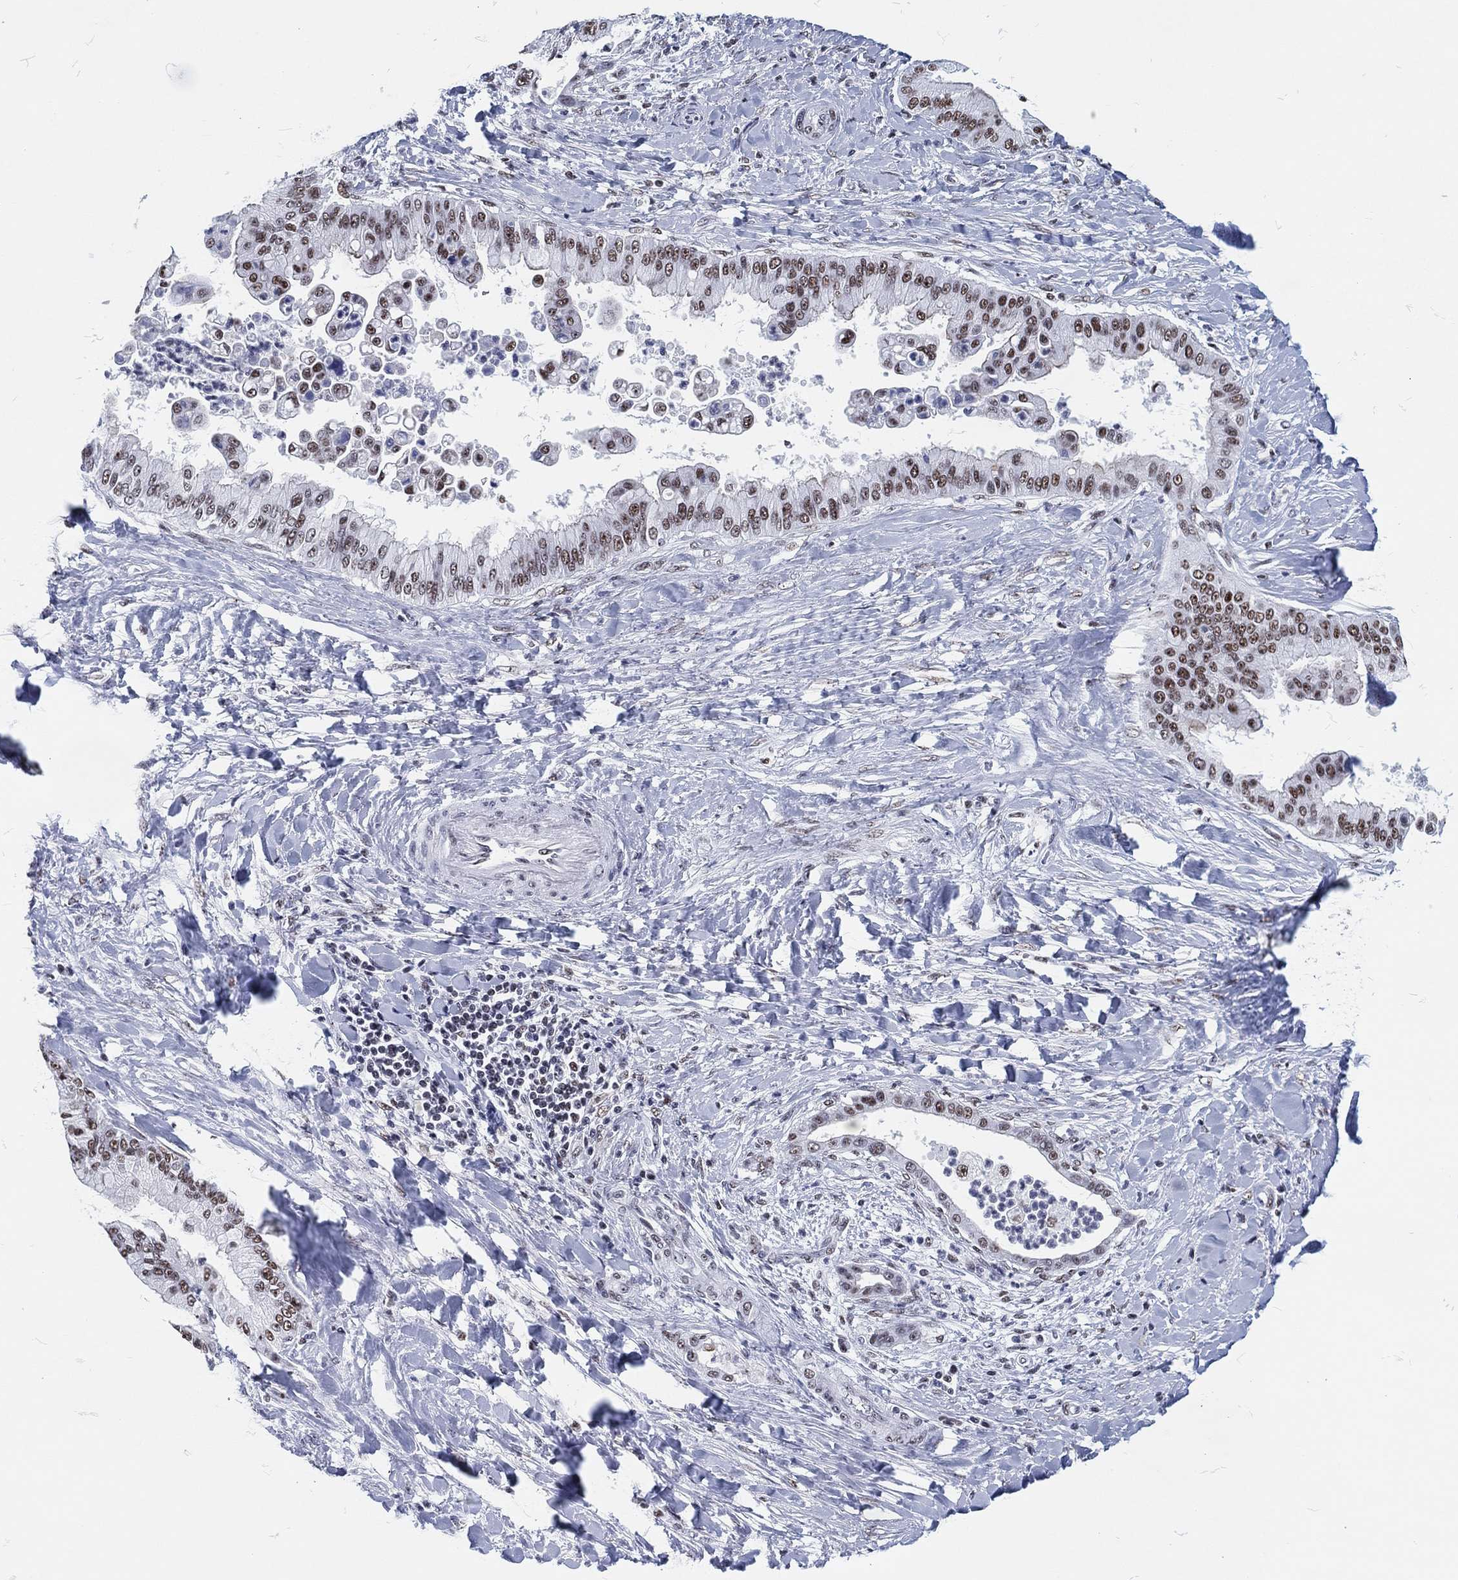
{"staining": {"intensity": "moderate", "quantity": "25%-75%", "location": "nuclear"}, "tissue": "liver cancer", "cell_type": "Tumor cells", "image_type": "cancer", "snomed": [{"axis": "morphology", "description": "Cholangiocarcinoma"}, {"axis": "topography", "description": "Liver"}], "caption": "IHC of human liver cholangiocarcinoma reveals medium levels of moderate nuclear positivity in approximately 25%-75% of tumor cells. The protein is stained brown, and the nuclei are stained in blue (DAB IHC with brightfield microscopy, high magnification).", "gene": "MAPK8IP1", "patient": {"sex": "female", "age": 54}}